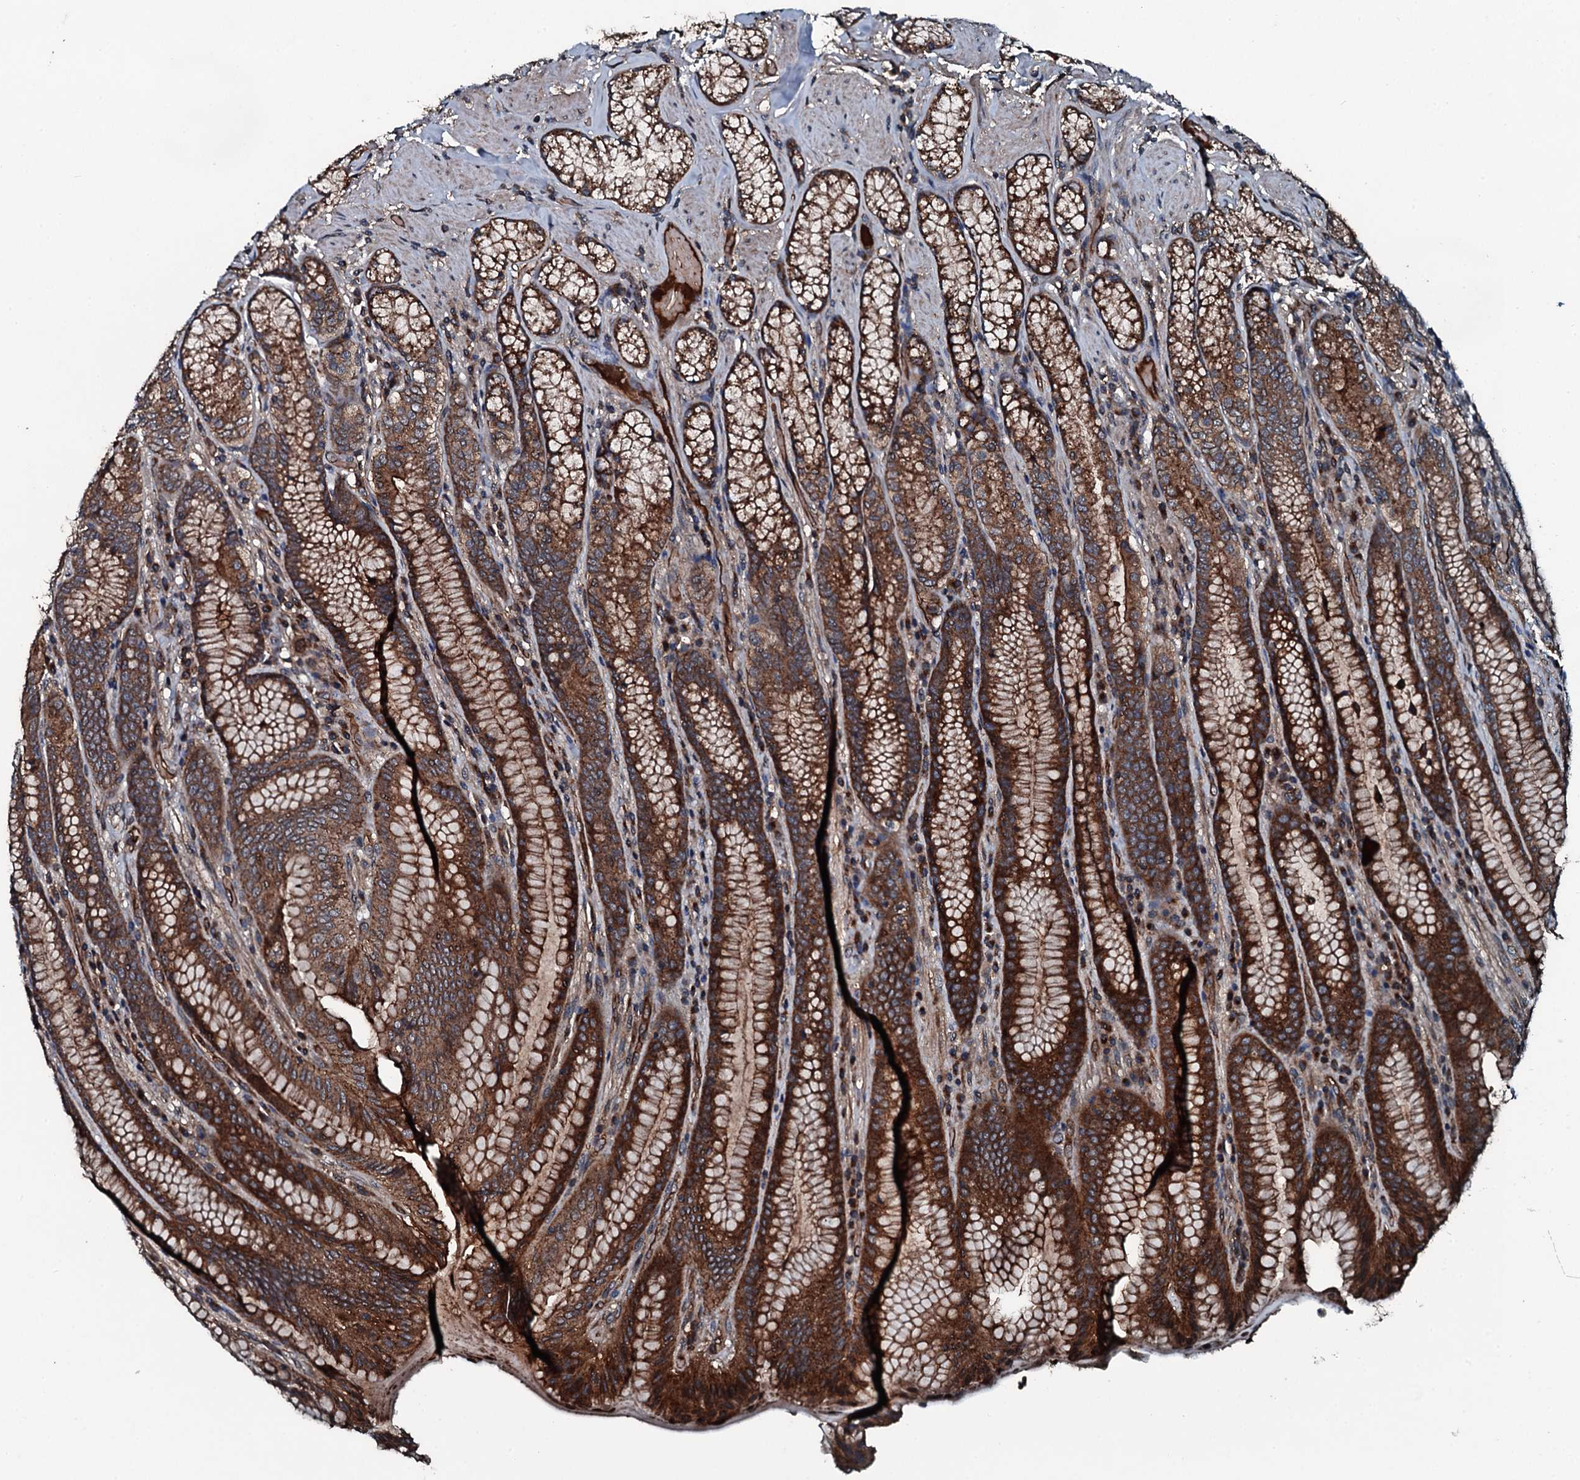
{"staining": {"intensity": "strong", "quantity": ">75%", "location": "cytoplasmic/membranous"}, "tissue": "stomach", "cell_type": "Glandular cells", "image_type": "normal", "snomed": [{"axis": "morphology", "description": "Normal tissue, NOS"}, {"axis": "topography", "description": "Stomach, upper"}, {"axis": "topography", "description": "Stomach, lower"}], "caption": "Stomach was stained to show a protein in brown. There is high levels of strong cytoplasmic/membranous staining in about >75% of glandular cells.", "gene": "TRIM7", "patient": {"sex": "female", "age": 76}}